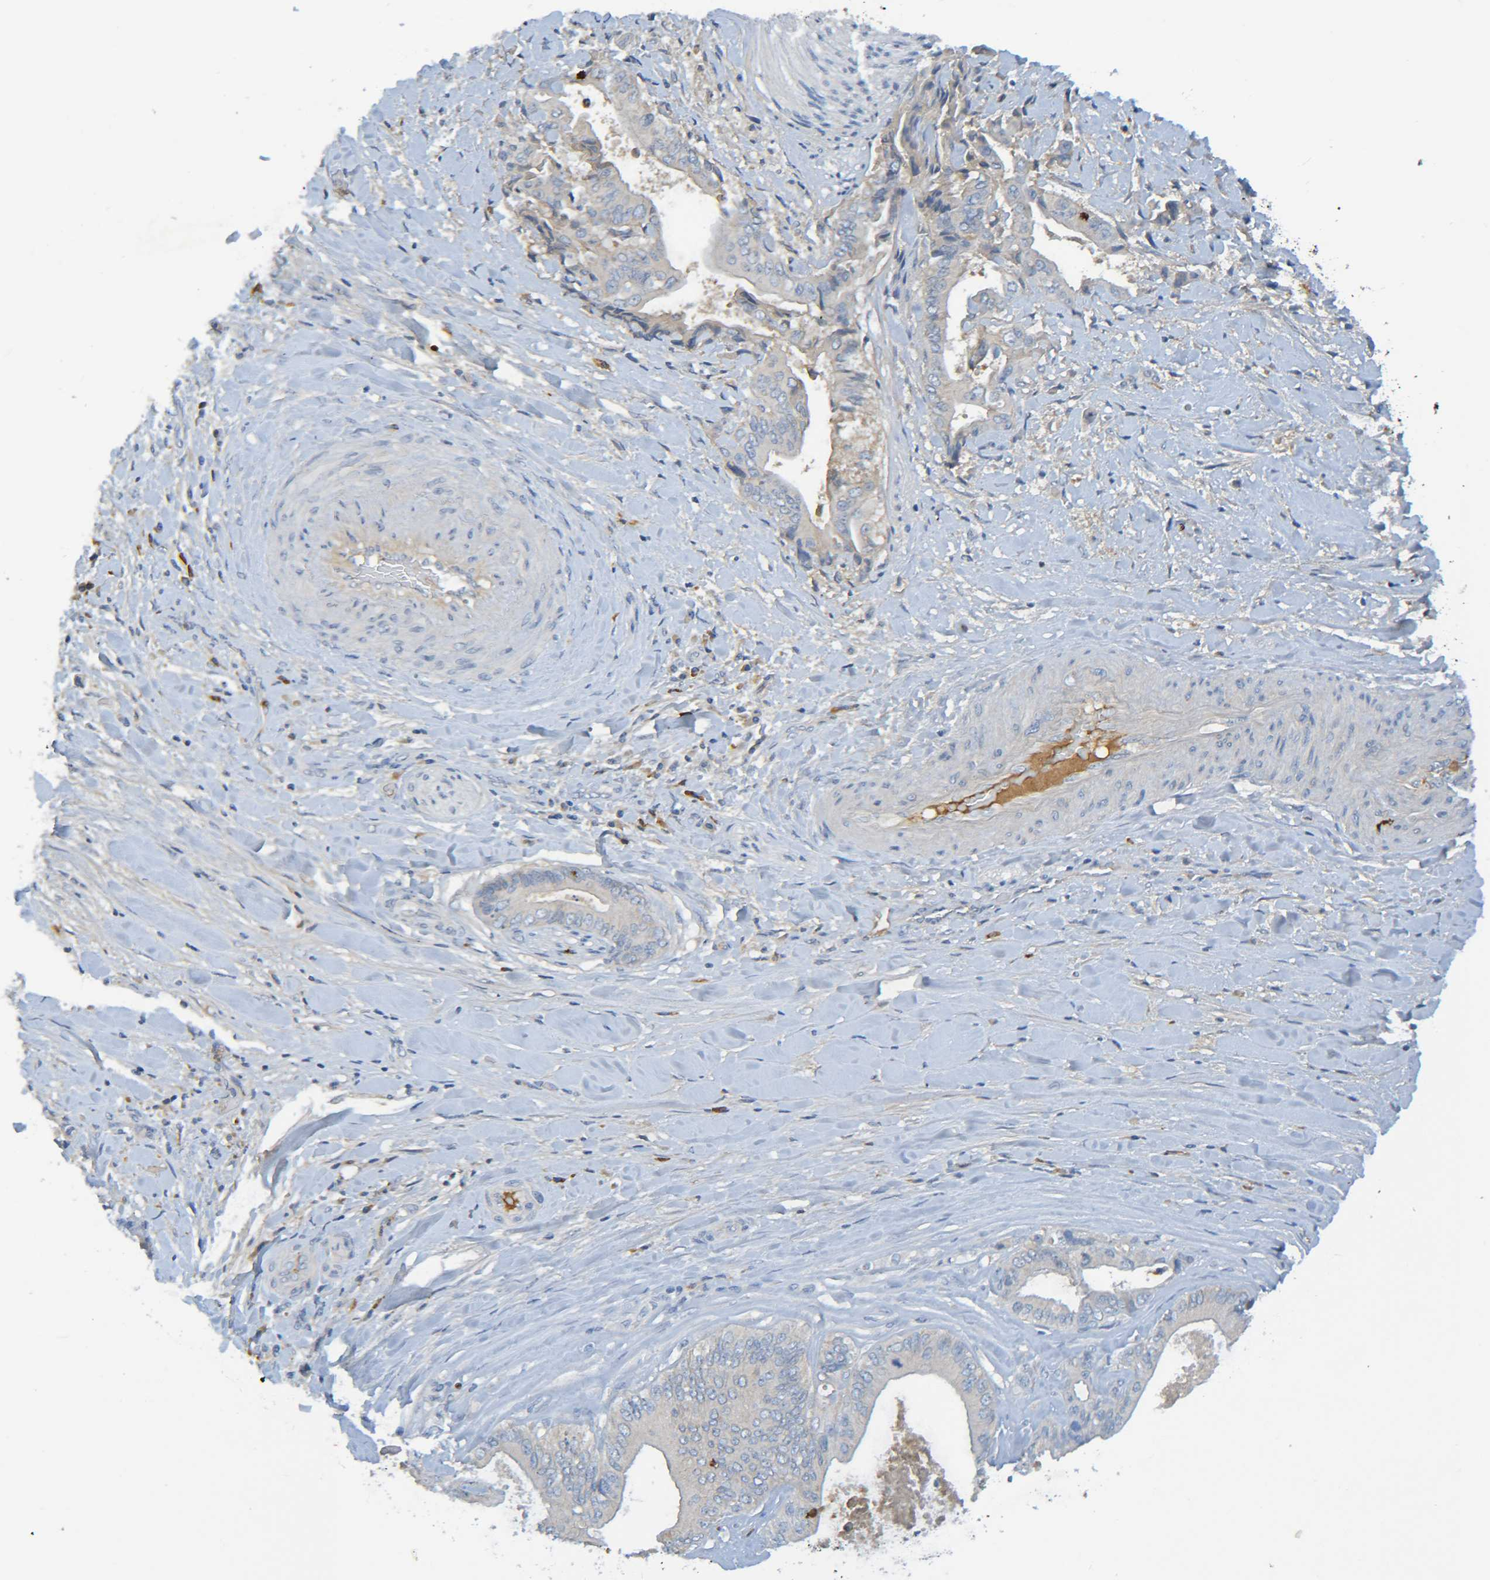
{"staining": {"intensity": "weak", "quantity": "<25%", "location": "cytoplasmic/membranous"}, "tissue": "liver cancer", "cell_type": "Tumor cells", "image_type": "cancer", "snomed": [{"axis": "morphology", "description": "Cholangiocarcinoma"}, {"axis": "topography", "description": "Liver"}], "caption": "Micrograph shows no significant protein expression in tumor cells of liver cholangiocarcinoma. The staining was performed using DAB to visualize the protein expression in brown, while the nuclei were stained in blue with hematoxylin (Magnification: 20x).", "gene": "C1QA", "patient": {"sex": "male", "age": 58}}